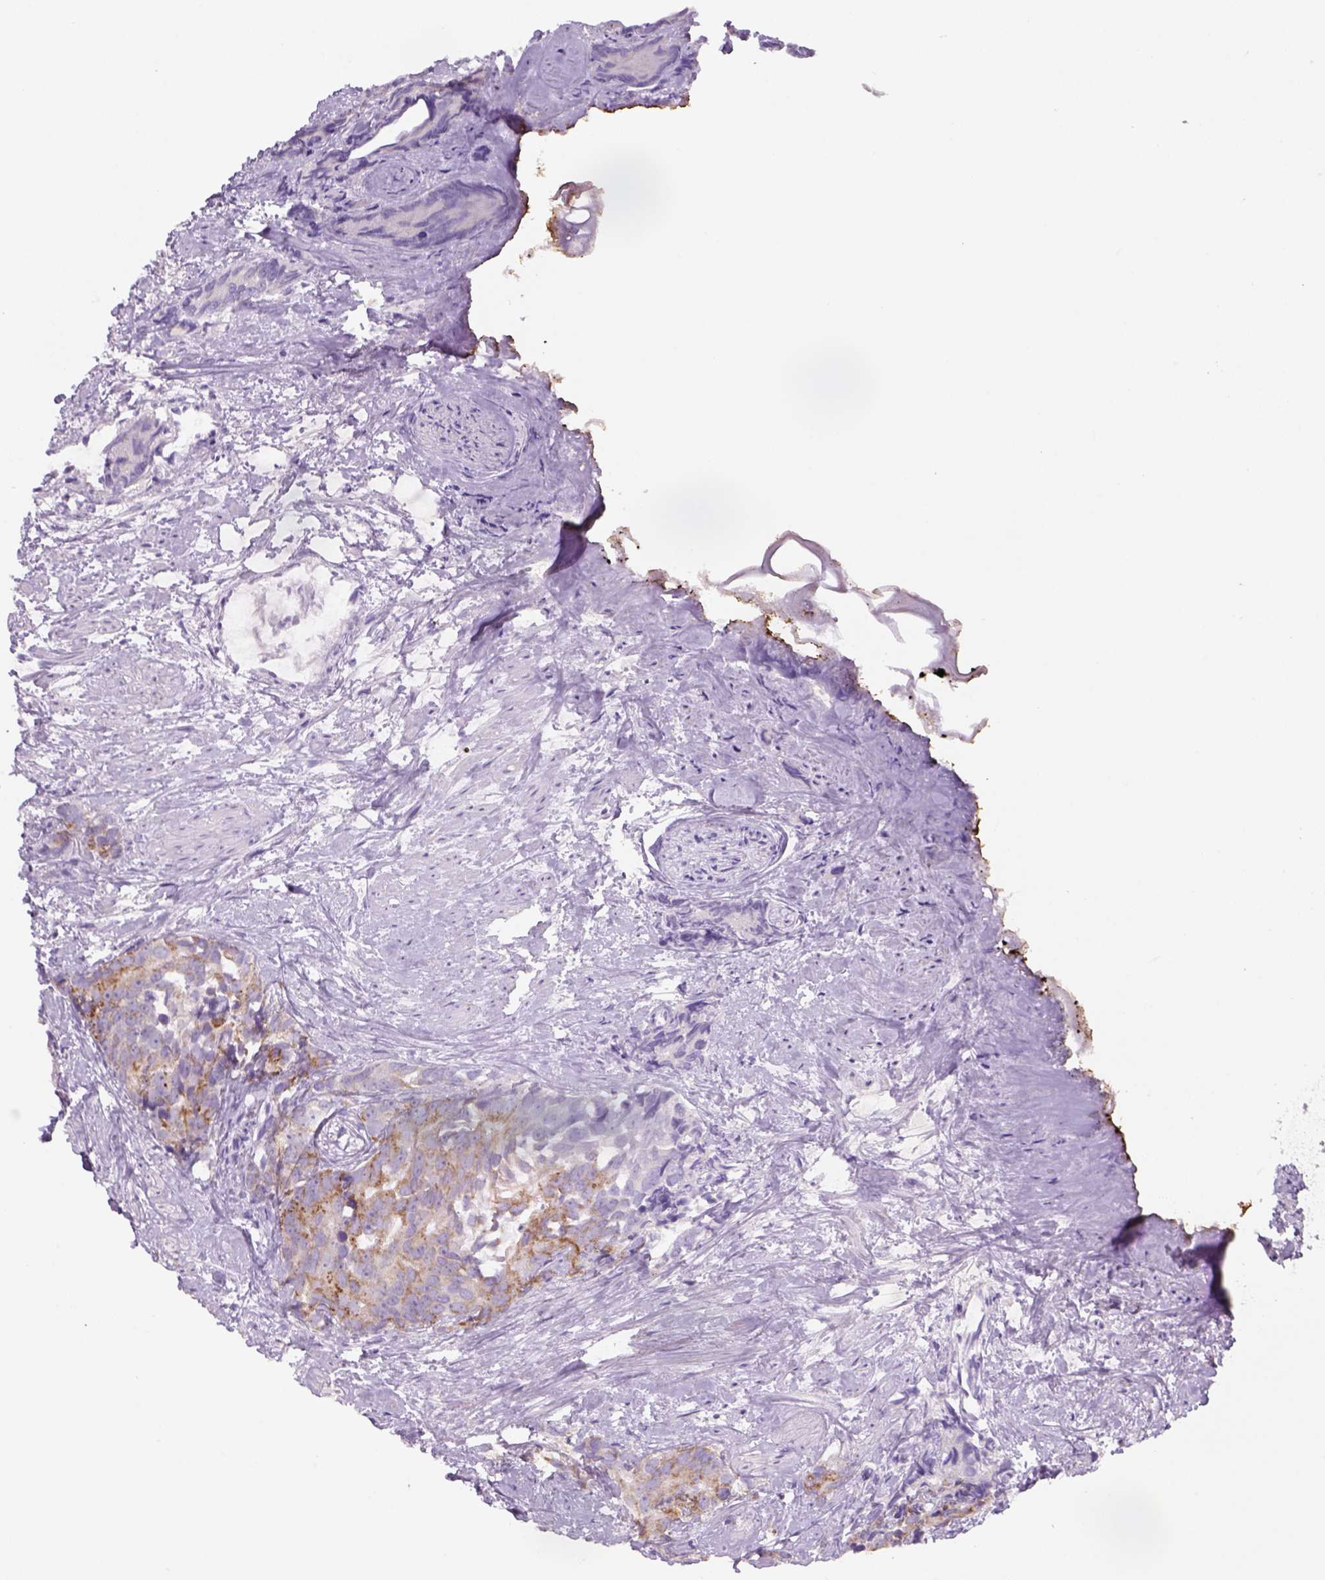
{"staining": {"intensity": "weak", "quantity": ">75%", "location": "cytoplasmic/membranous"}, "tissue": "prostate cancer", "cell_type": "Tumor cells", "image_type": "cancer", "snomed": [{"axis": "morphology", "description": "Adenocarcinoma, High grade"}, {"axis": "topography", "description": "Prostate"}], "caption": "Immunohistochemistry (IHC) (DAB (3,3'-diaminobenzidine)) staining of human prostate adenocarcinoma (high-grade) exhibits weak cytoplasmic/membranous protein staining in approximately >75% of tumor cells.", "gene": "ADGRV1", "patient": {"sex": "male", "age": 90}}